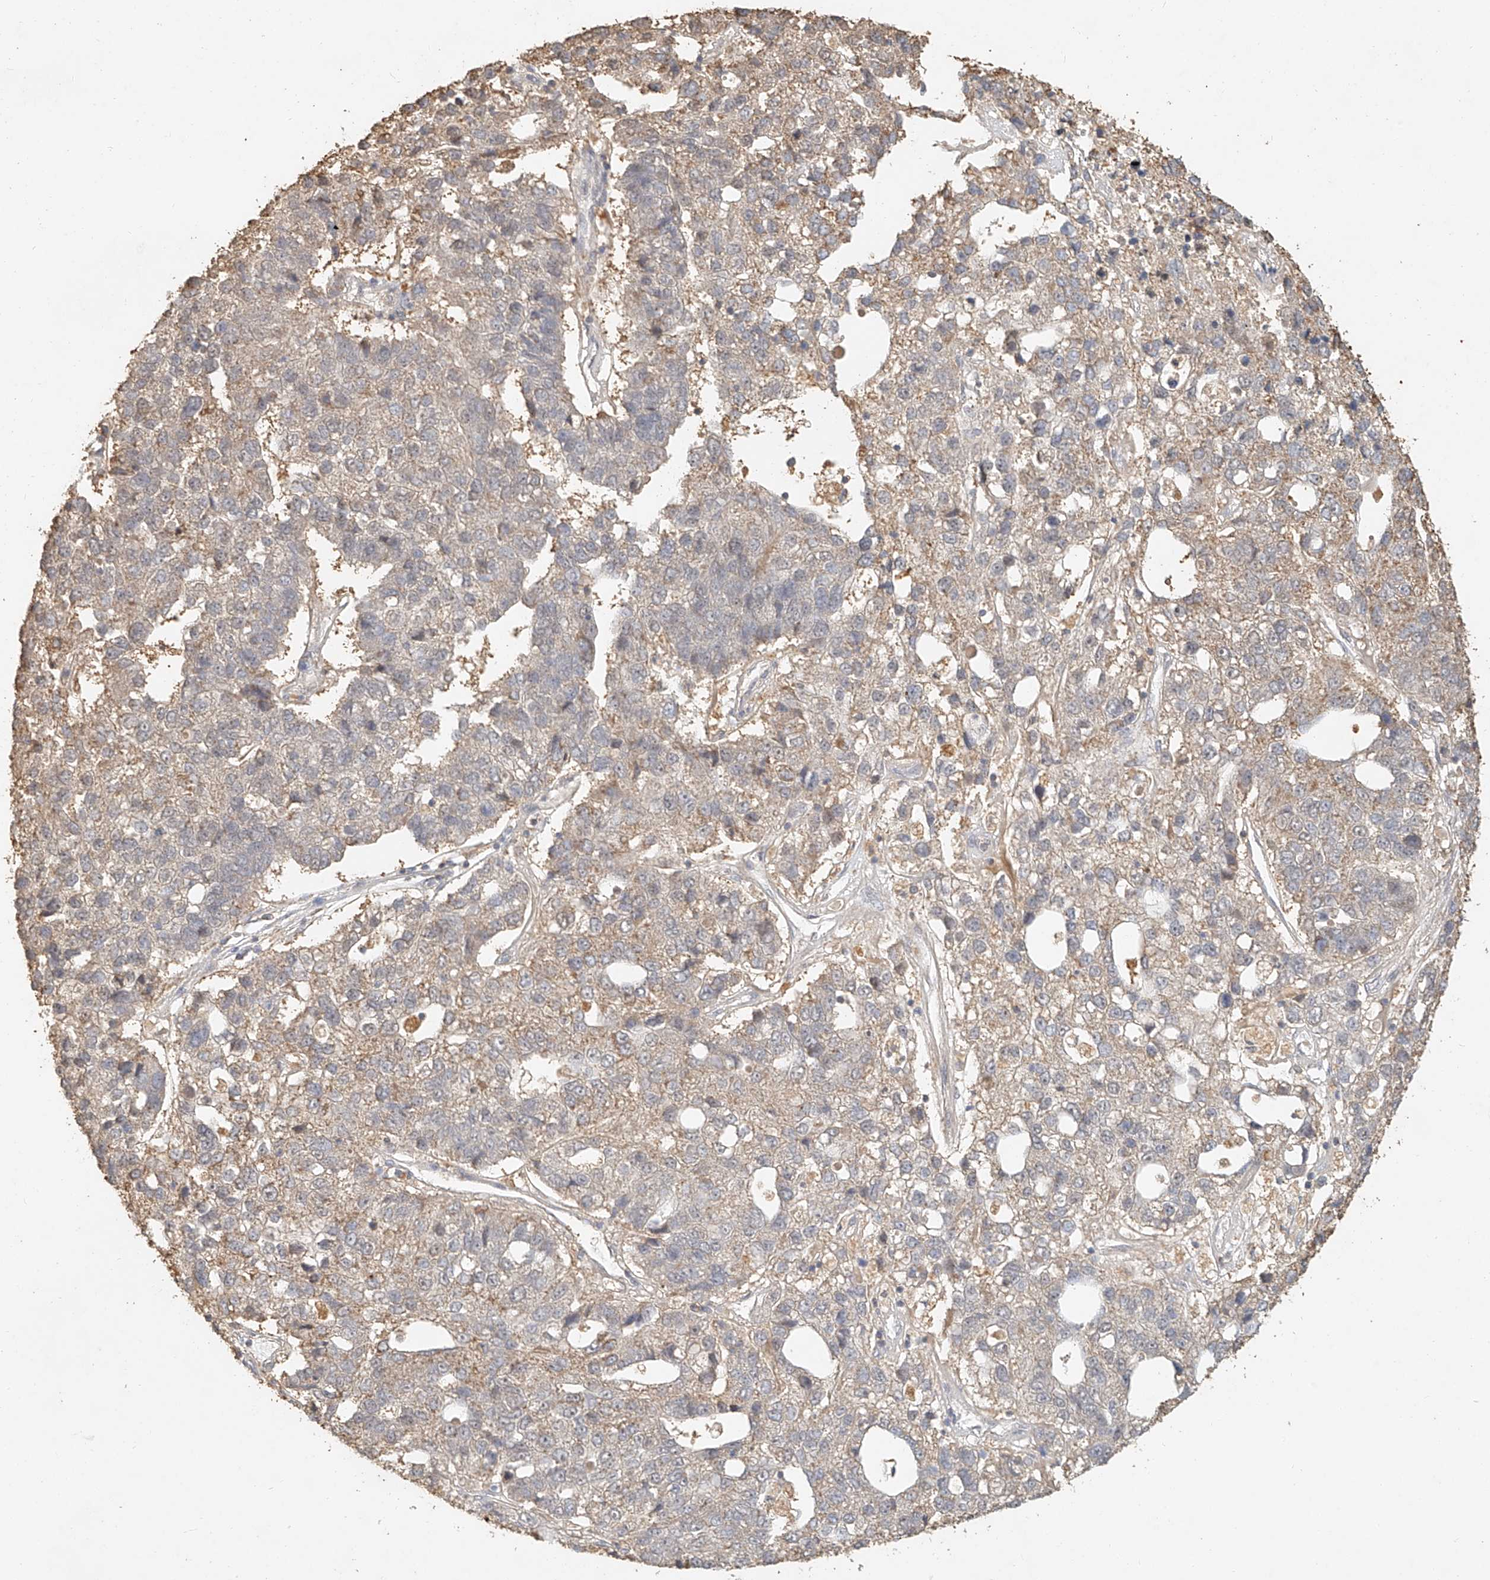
{"staining": {"intensity": "weak", "quantity": "<25%", "location": "cytoplasmic/membranous"}, "tissue": "pancreatic cancer", "cell_type": "Tumor cells", "image_type": "cancer", "snomed": [{"axis": "morphology", "description": "Adenocarcinoma, NOS"}, {"axis": "topography", "description": "Pancreas"}], "caption": "High power microscopy photomicrograph of an IHC histopathology image of pancreatic cancer (adenocarcinoma), revealing no significant positivity in tumor cells.", "gene": "CXorf58", "patient": {"sex": "female", "age": 61}}